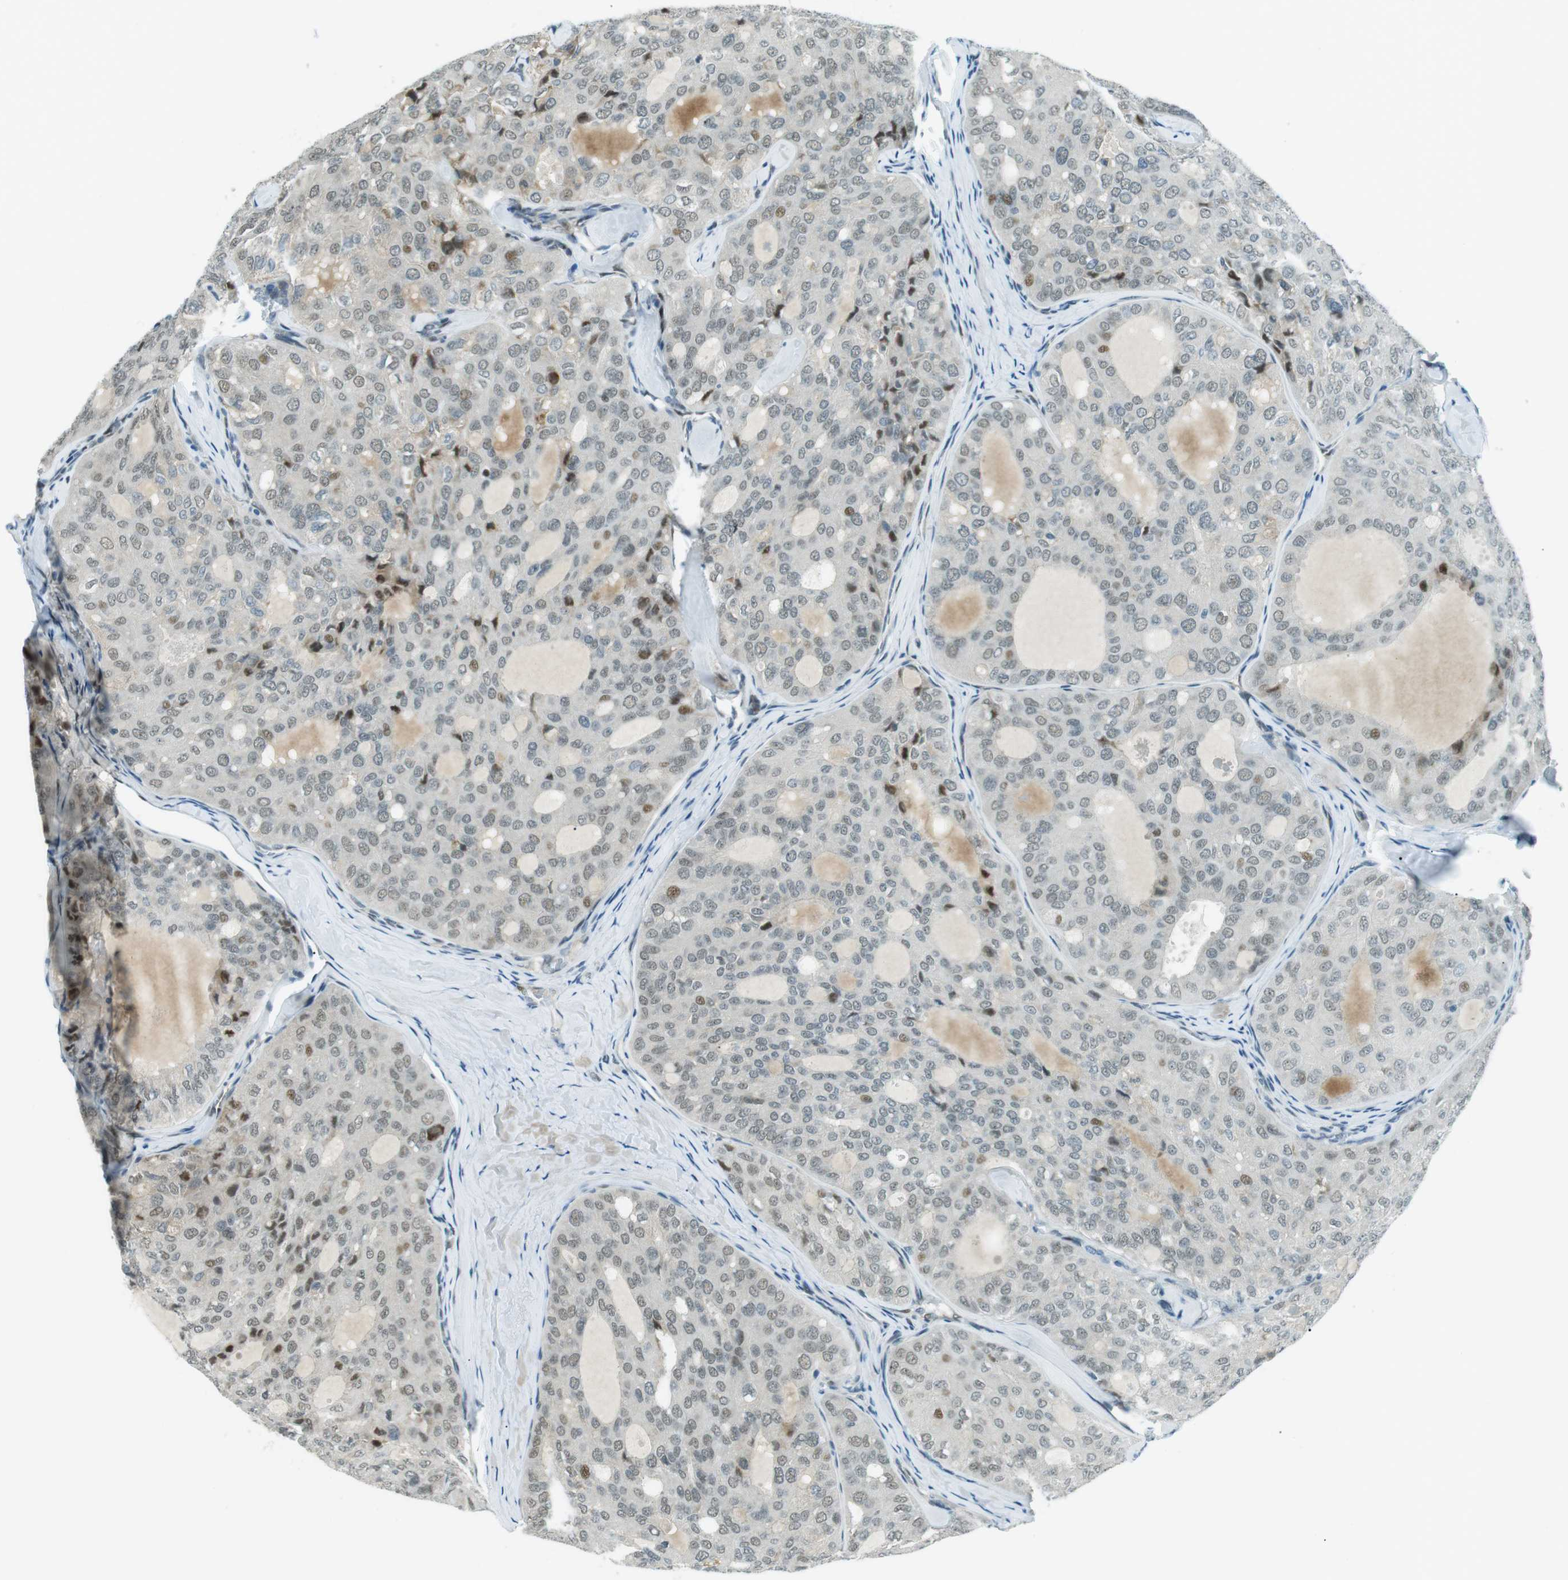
{"staining": {"intensity": "moderate", "quantity": "<25%", "location": "nuclear"}, "tissue": "thyroid cancer", "cell_type": "Tumor cells", "image_type": "cancer", "snomed": [{"axis": "morphology", "description": "Follicular adenoma carcinoma, NOS"}, {"axis": "topography", "description": "Thyroid gland"}], "caption": "This is an image of immunohistochemistry staining of thyroid cancer, which shows moderate staining in the nuclear of tumor cells.", "gene": "PJA1", "patient": {"sex": "male", "age": 75}}